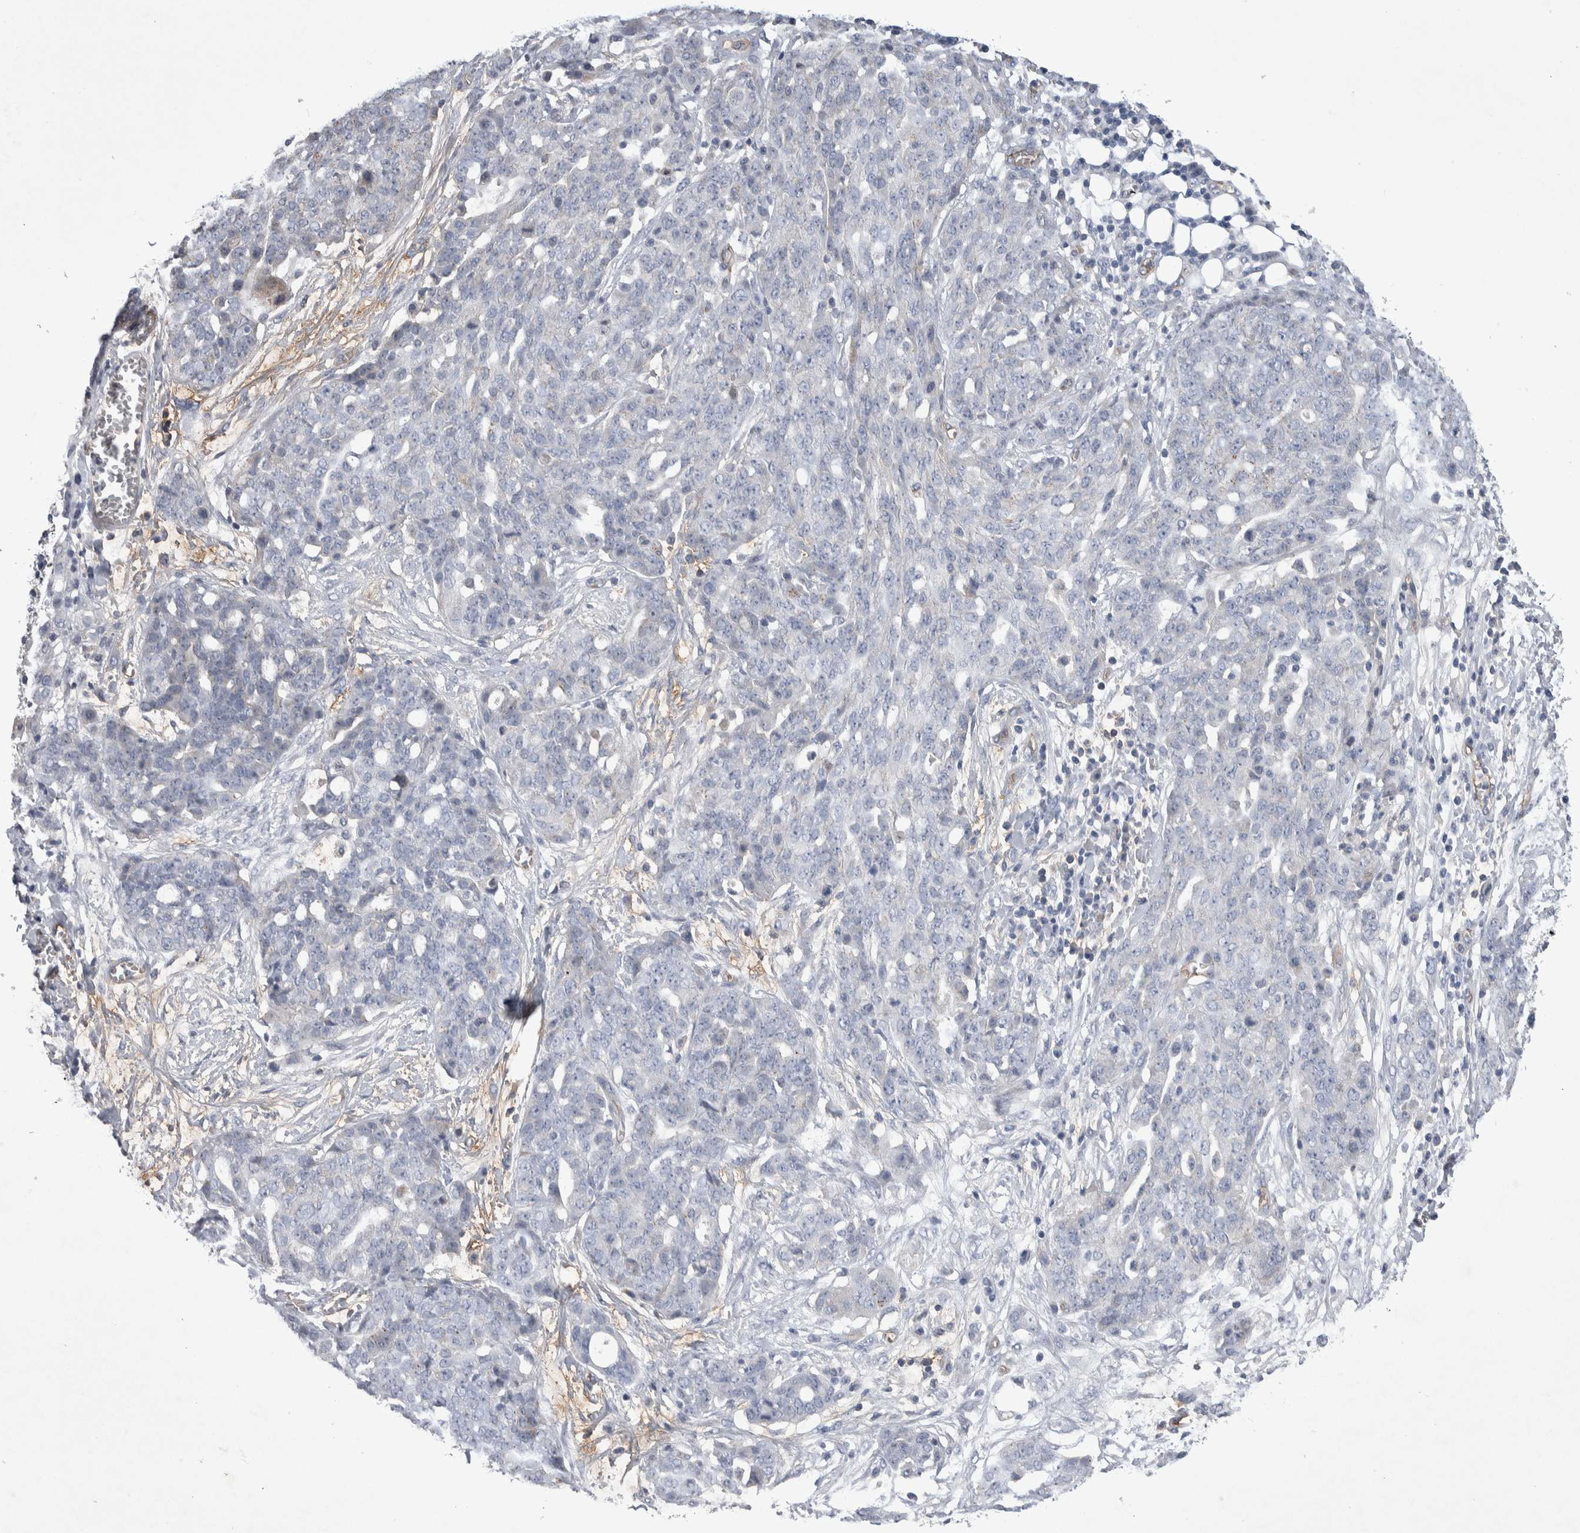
{"staining": {"intensity": "negative", "quantity": "none", "location": "none"}, "tissue": "ovarian cancer", "cell_type": "Tumor cells", "image_type": "cancer", "snomed": [{"axis": "morphology", "description": "Cystadenocarcinoma, serous, NOS"}, {"axis": "topography", "description": "Soft tissue"}, {"axis": "topography", "description": "Ovary"}], "caption": "Immunohistochemical staining of human ovarian serous cystadenocarcinoma demonstrates no significant positivity in tumor cells.", "gene": "CEP131", "patient": {"sex": "female", "age": 57}}